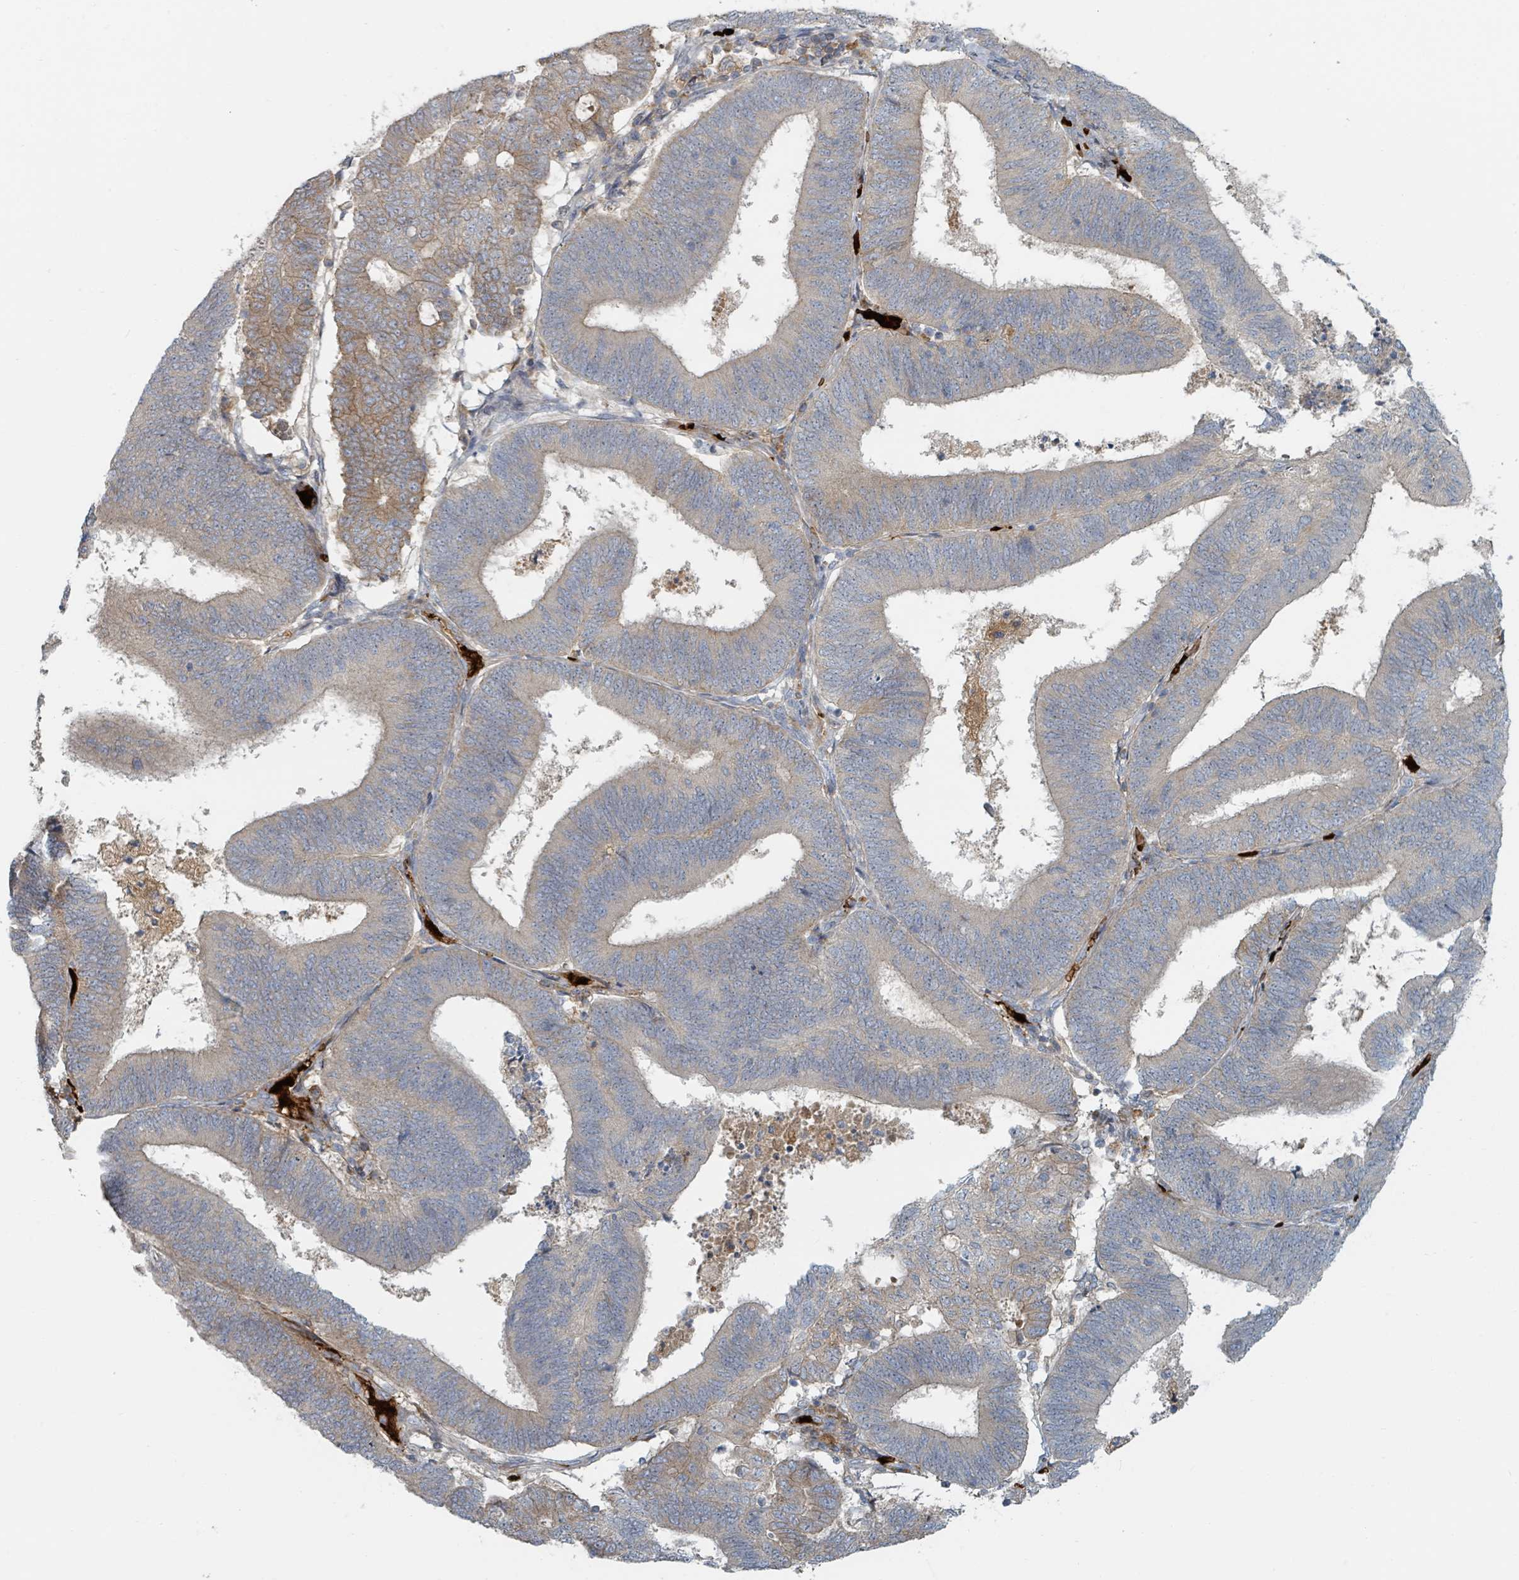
{"staining": {"intensity": "negative", "quantity": "none", "location": "none"}, "tissue": "endometrial cancer", "cell_type": "Tumor cells", "image_type": "cancer", "snomed": [{"axis": "morphology", "description": "Adenocarcinoma, NOS"}, {"axis": "topography", "description": "Endometrium"}], "caption": "An immunohistochemistry (IHC) photomicrograph of adenocarcinoma (endometrial) is shown. There is no staining in tumor cells of adenocarcinoma (endometrial).", "gene": "TRPC4AP", "patient": {"sex": "female", "age": 70}}